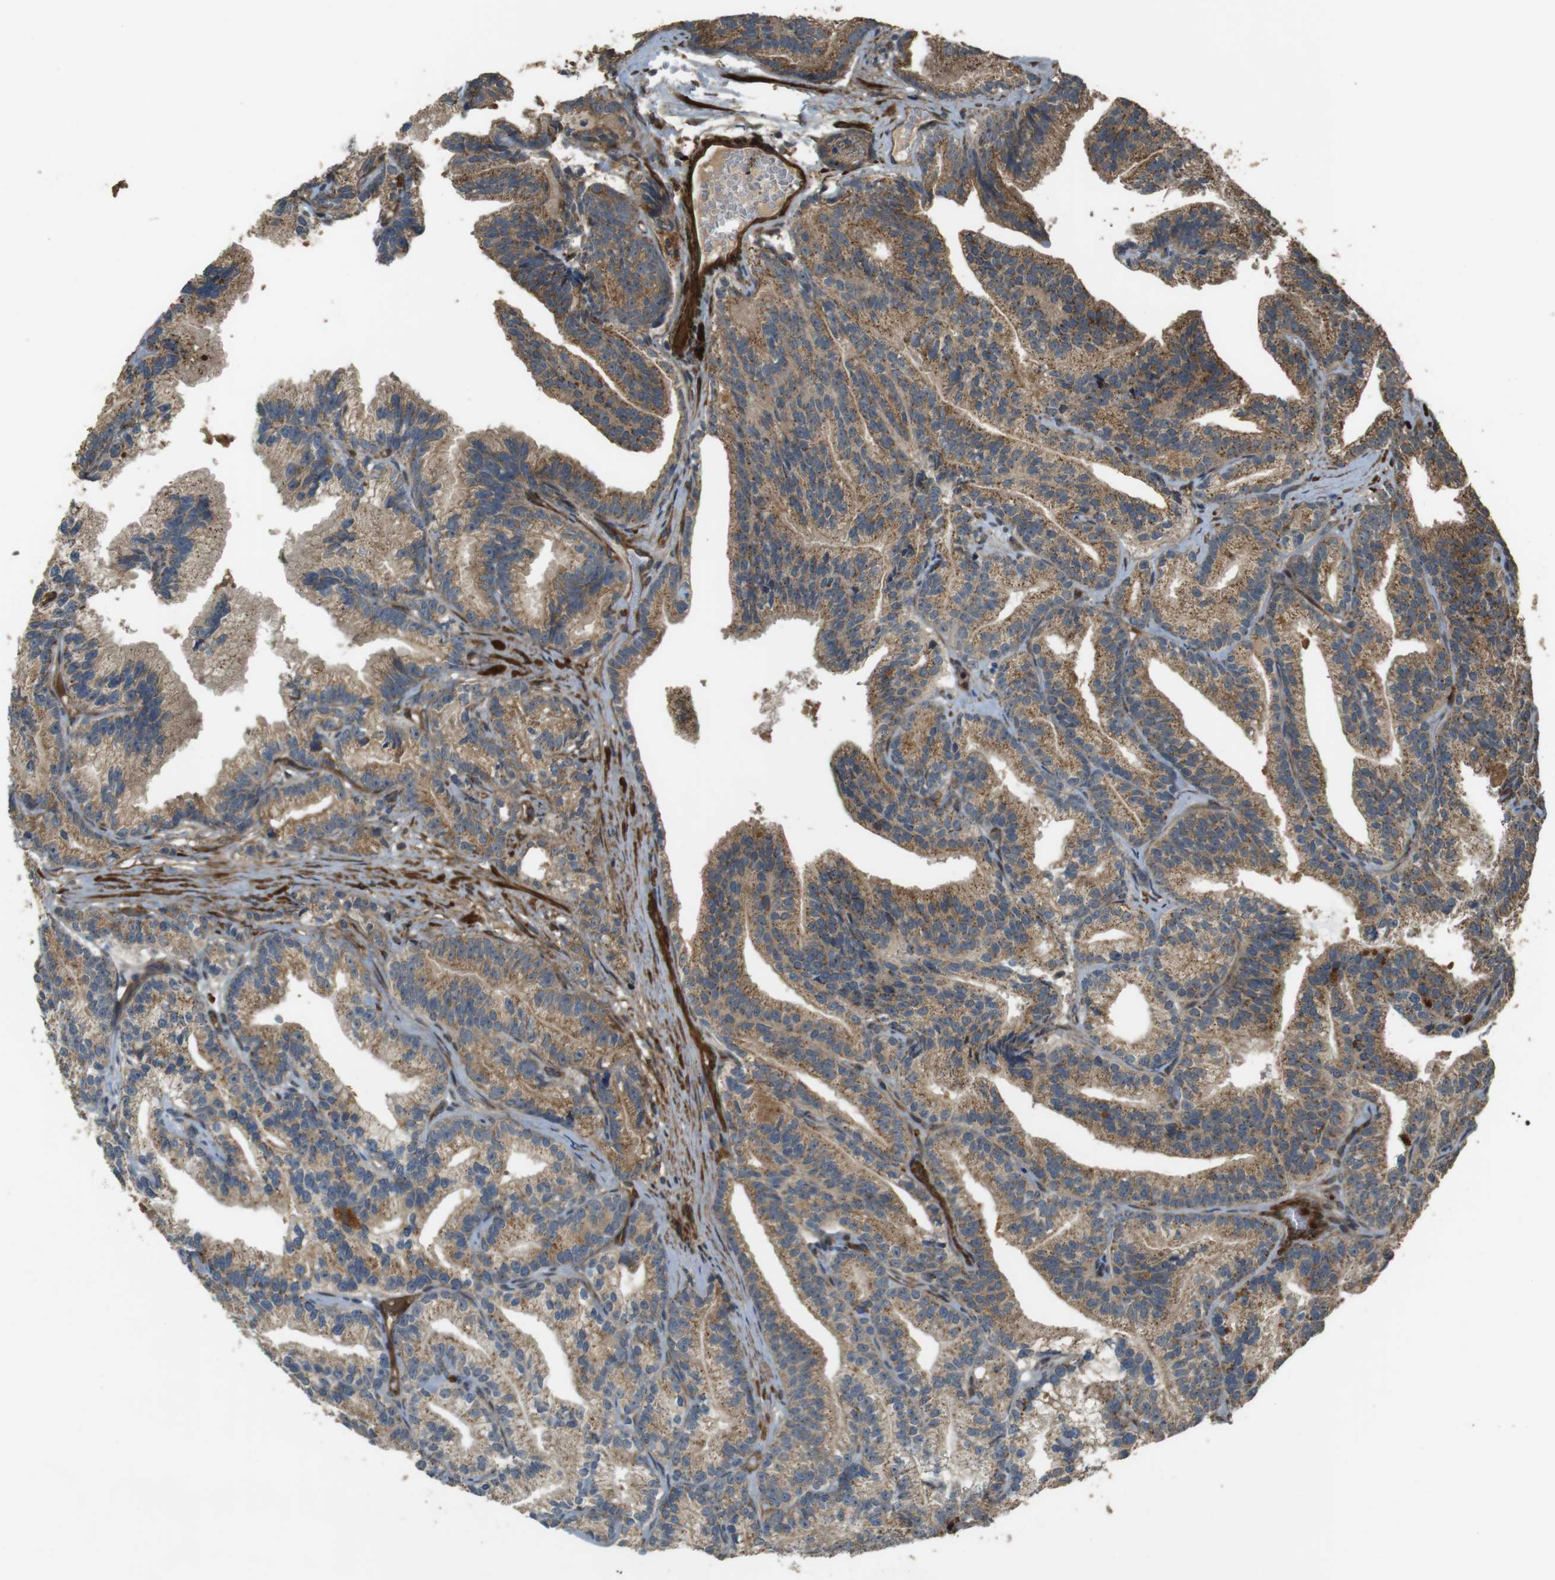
{"staining": {"intensity": "weak", "quantity": ">75%", "location": "cytoplasmic/membranous"}, "tissue": "prostate cancer", "cell_type": "Tumor cells", "image_type": "cancer", "snomed": [{"axis": "morphology", "description": "Adenocarcinoma, Low grade"}, {"axis": "topography", "description": "Prostate"}], "caption": "Protein staining demonstrates weak cytoplasmic/membranous positivity in approximately >75% of tumor cells in low-grade adenocarcinoma (prostate).", "gene": "MSRB3", "patient": {"sex": "male", "age": 89}}